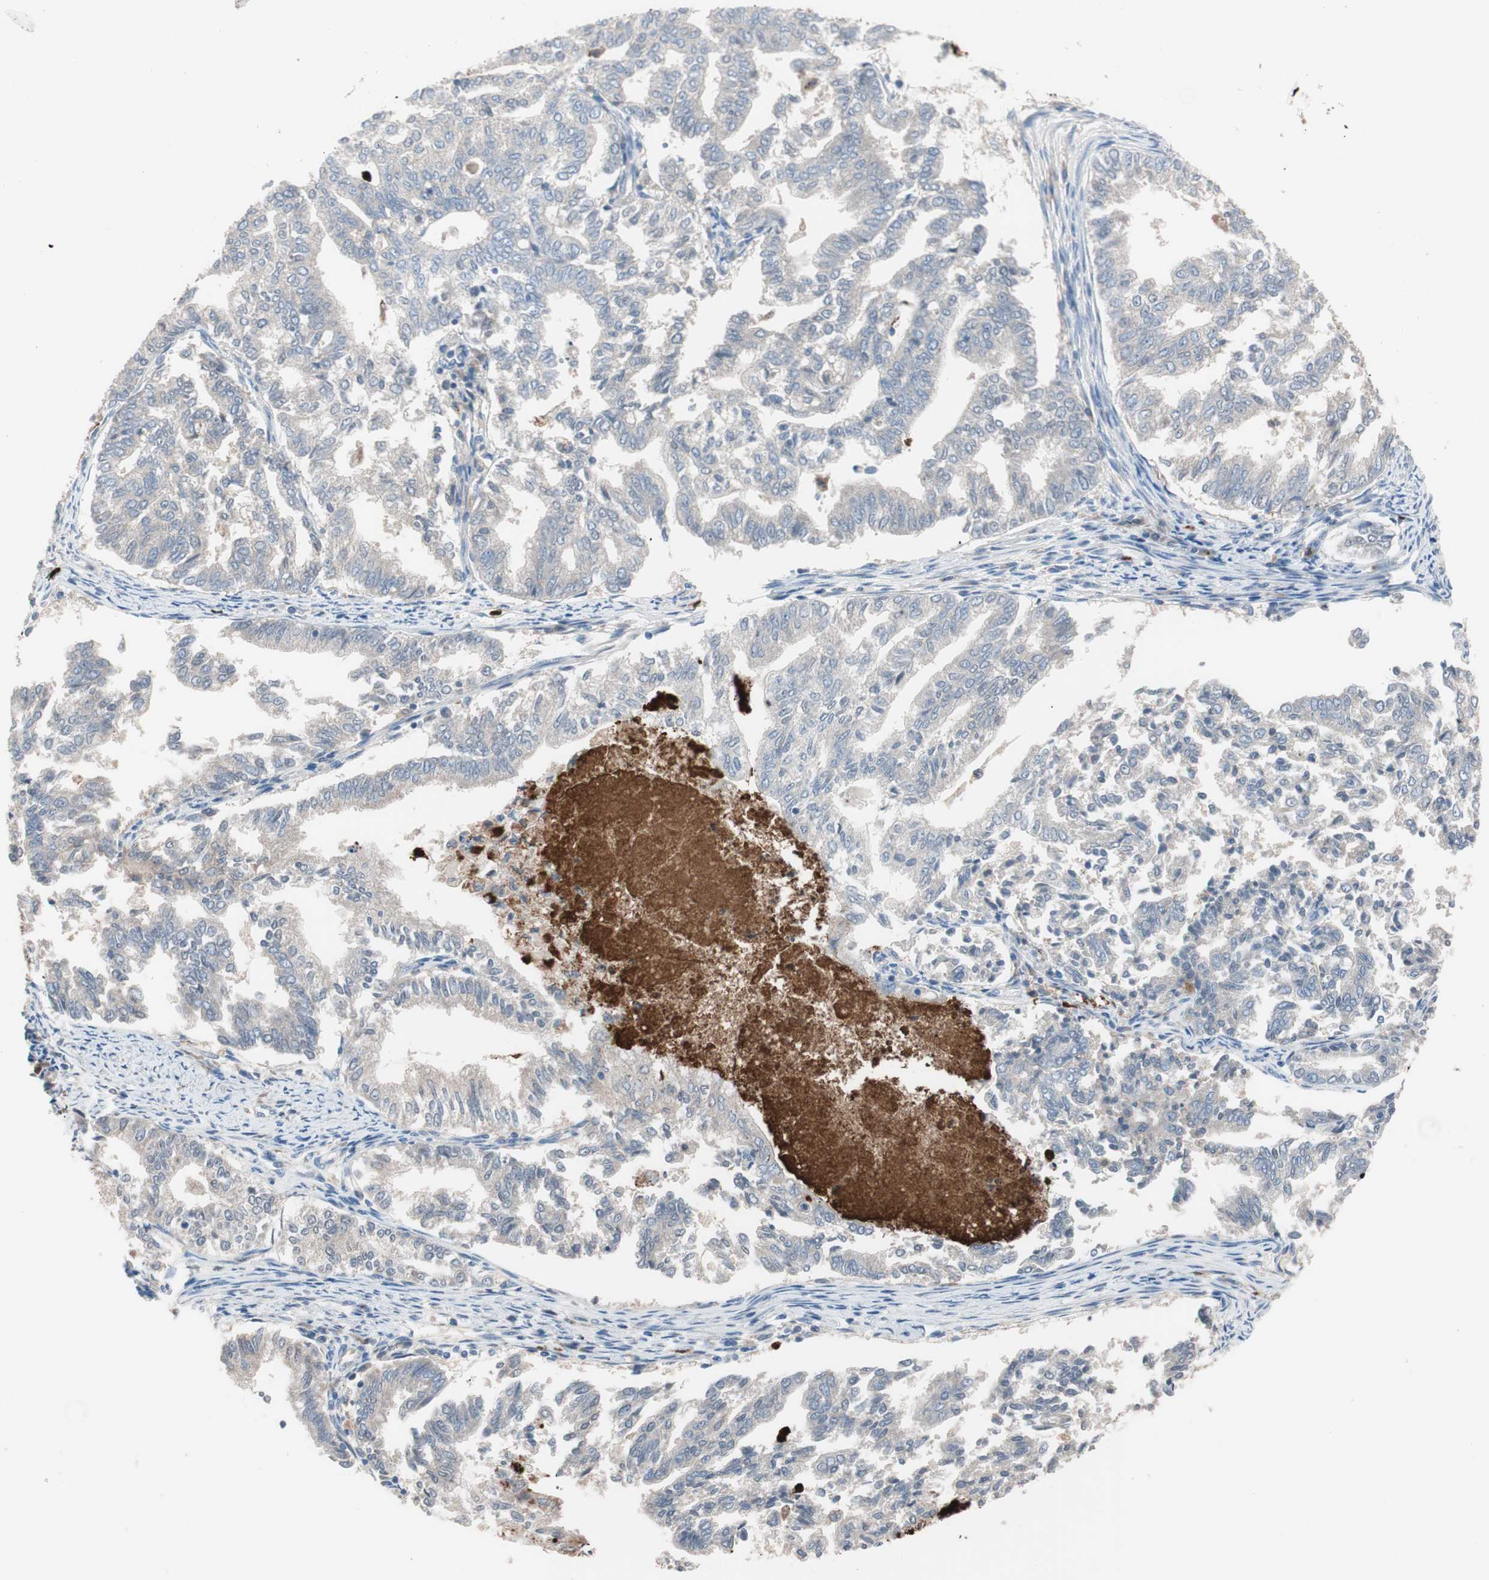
{"staining": {"intensity": "weak", "quantity": "<25%", "location": "cytoplasmic/membranous"}, "tissue": "endometrial cancer", "cell_type": "Tumor cells", "image_type": "cancer", "snomed": [{"axis": "morphology", "description": "Adenocarcinoma, NOS"}, {"axis": "topography", "description": "Endometrium"}], "caption": "Human endometrial cancer stained for a protein using immunohistochemistry displays no staining in tumor cells.", "gene": "CLEC4D", "patient": {"sex": "female", "age": 79}}